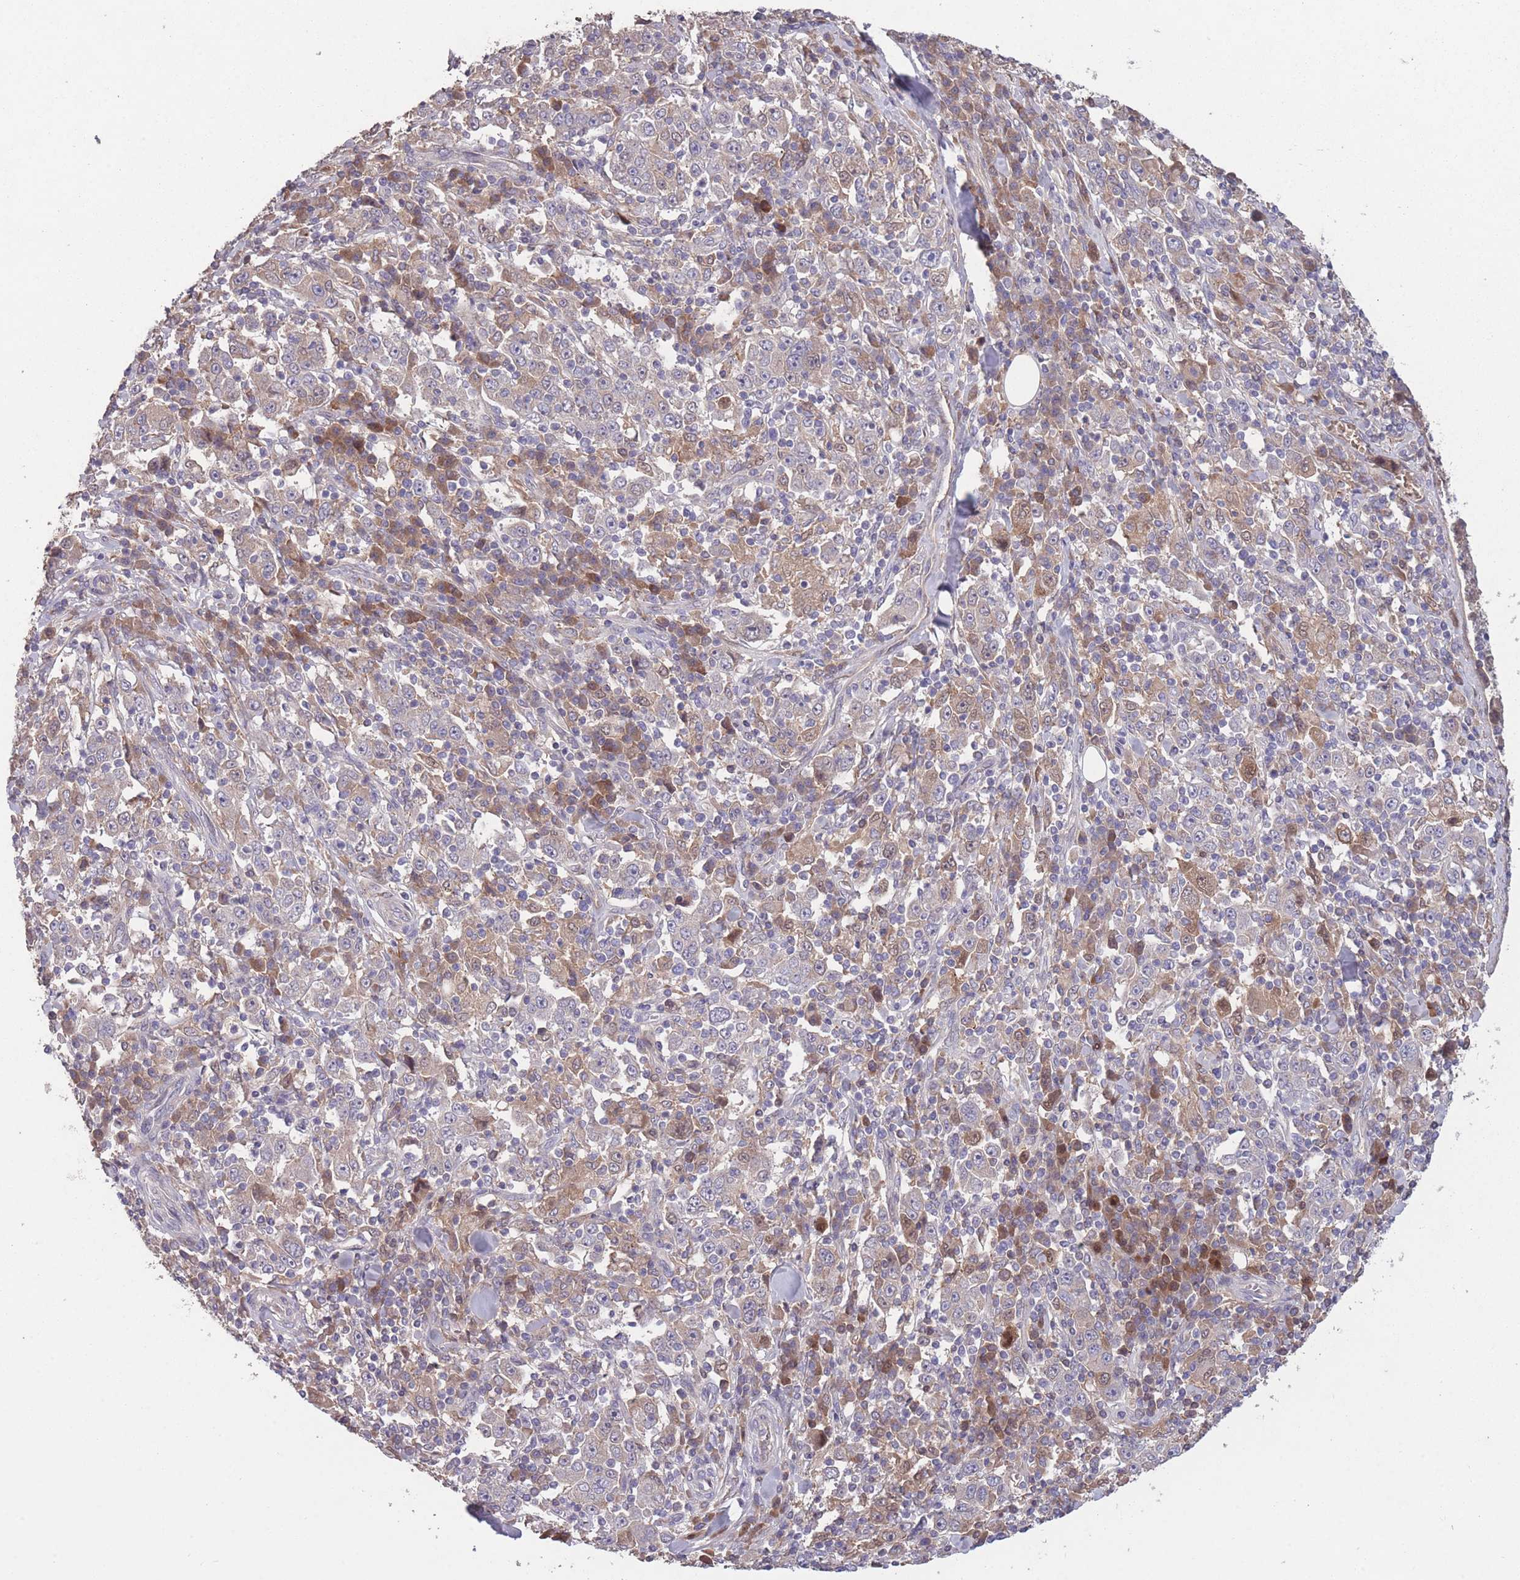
{"staining": {"intensity": "negative", "quantity": "none", "location": "none"}, "tissue": "stomach cancer", "cell_type": "Tumor cells", "image_type": "cancer", "snomed": [{"axis": "morphology", "description": "Normal tissue, NOS"}, {"axis": "morphology", "description": "Adenocarcinoma, NOS"}, {"axis": "topography", "description": "Stomach, upper"}, {"axis": "topography", "description": "Stomach"}], "caption": "A high-resolution image shows immunohistochemistry staining of stomach adenocarcinoma, which displays no significant expression in tumor cells. Brightfield microscopy of IHC stained with DAB (brown) and hematoxylin (blue), captured at high magnification.", "gene": "OR2V2", "patient": {"sex": "male", "age": 59}}